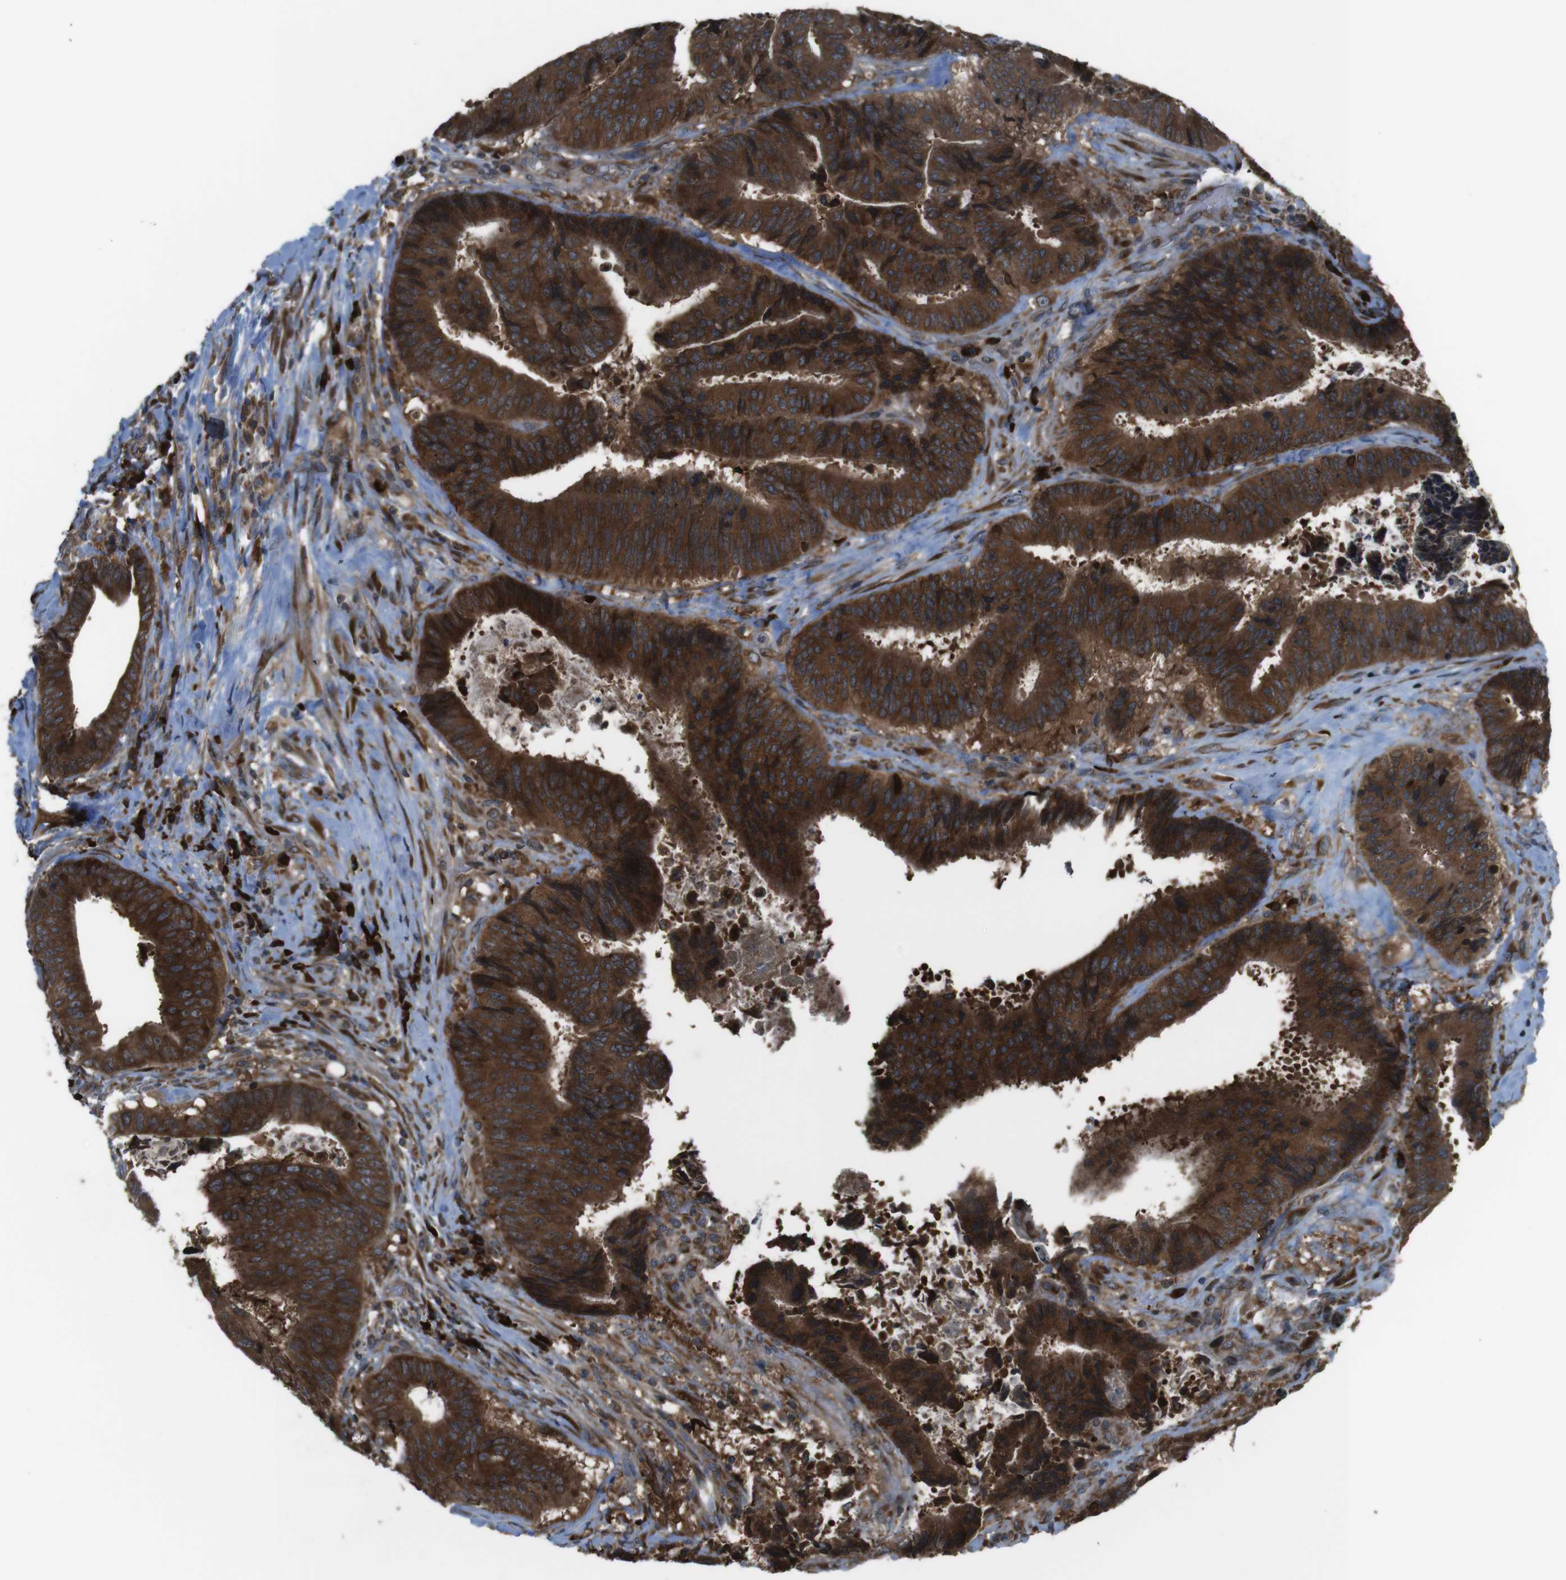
{"staining": {"intensity": "strong", "quantity": ">75%", "location": "cytoplasmic/membranous"}, "tissue": "colorectal cancer", "cell_type": "Tumor cells", "image_type": "cancer", "snomed": [{"axis": "morphology", "description": "Adenocarcinoma, NOS"}, {"axis": "topography", "description": "Rectum"}], "caption": "High-magnification brightfield microscopy of colorectal cancer stained with DAB (brown) and counterstained with hematoxylin (blue). tumor cells exhibit strong cytoplasmic/membranous positivity is appreciated in about>75% of cells.", "gene": "SSR3", "patient": {"sex": "male", "age": 72}}